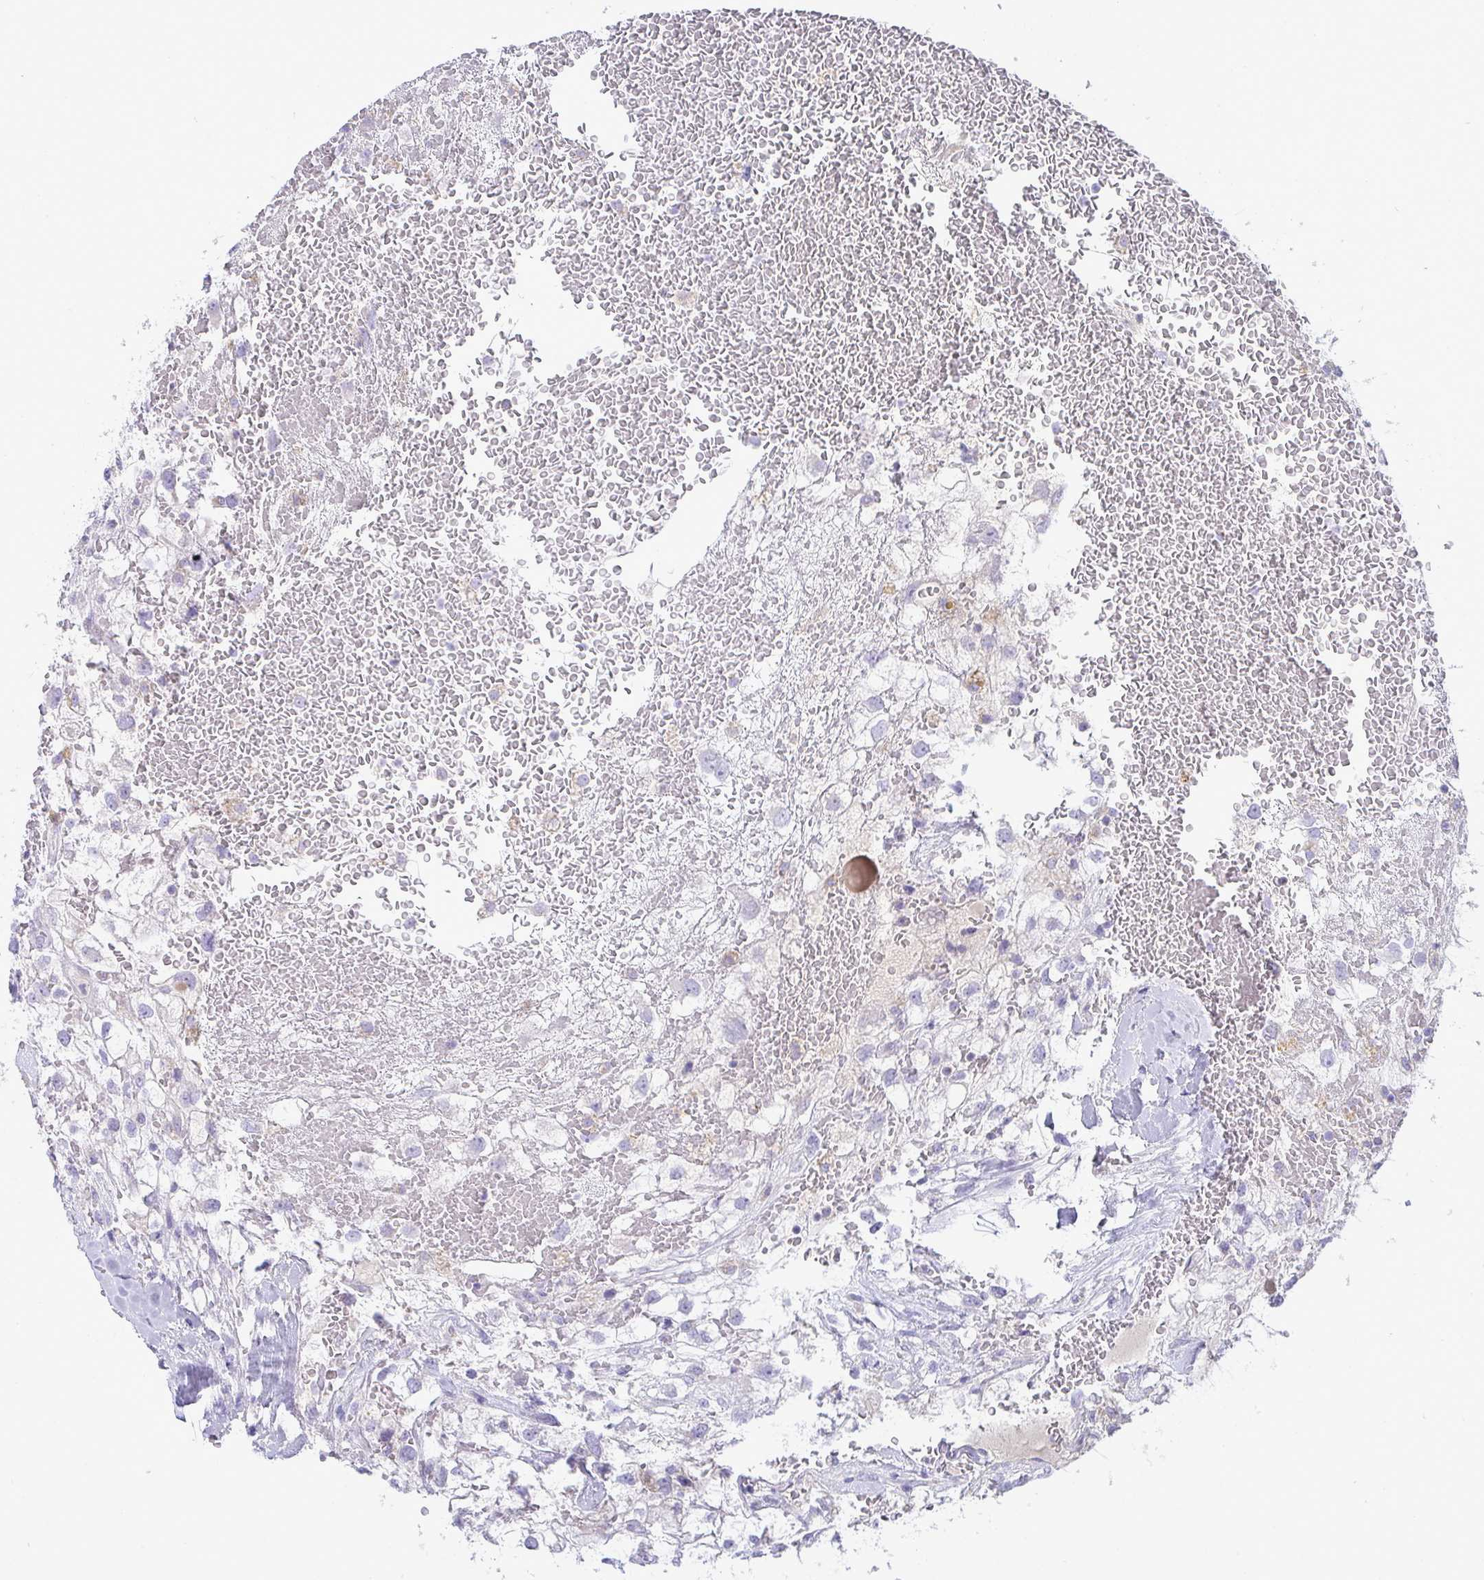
{"staining": {"intensity": "negative", "quantity": "none", "location": "none"}, "tissue": "renal cancer", "cell_type": "Tumor cells", "image_type": "cancer", "snomed": [{"axis": "morphology", "description": "Adenocarcinoma, NOS"}, {"axis": "topography", "description": "Kidney"}], "caption": "A high-resolution histopathology image shows IHC staining of renal cancer (adenocarcinoma), which demonstrates no significant positivity in tumor cells.", "gene": "PLA2G12B", "patient": {"sex": "male", "age": 59}}